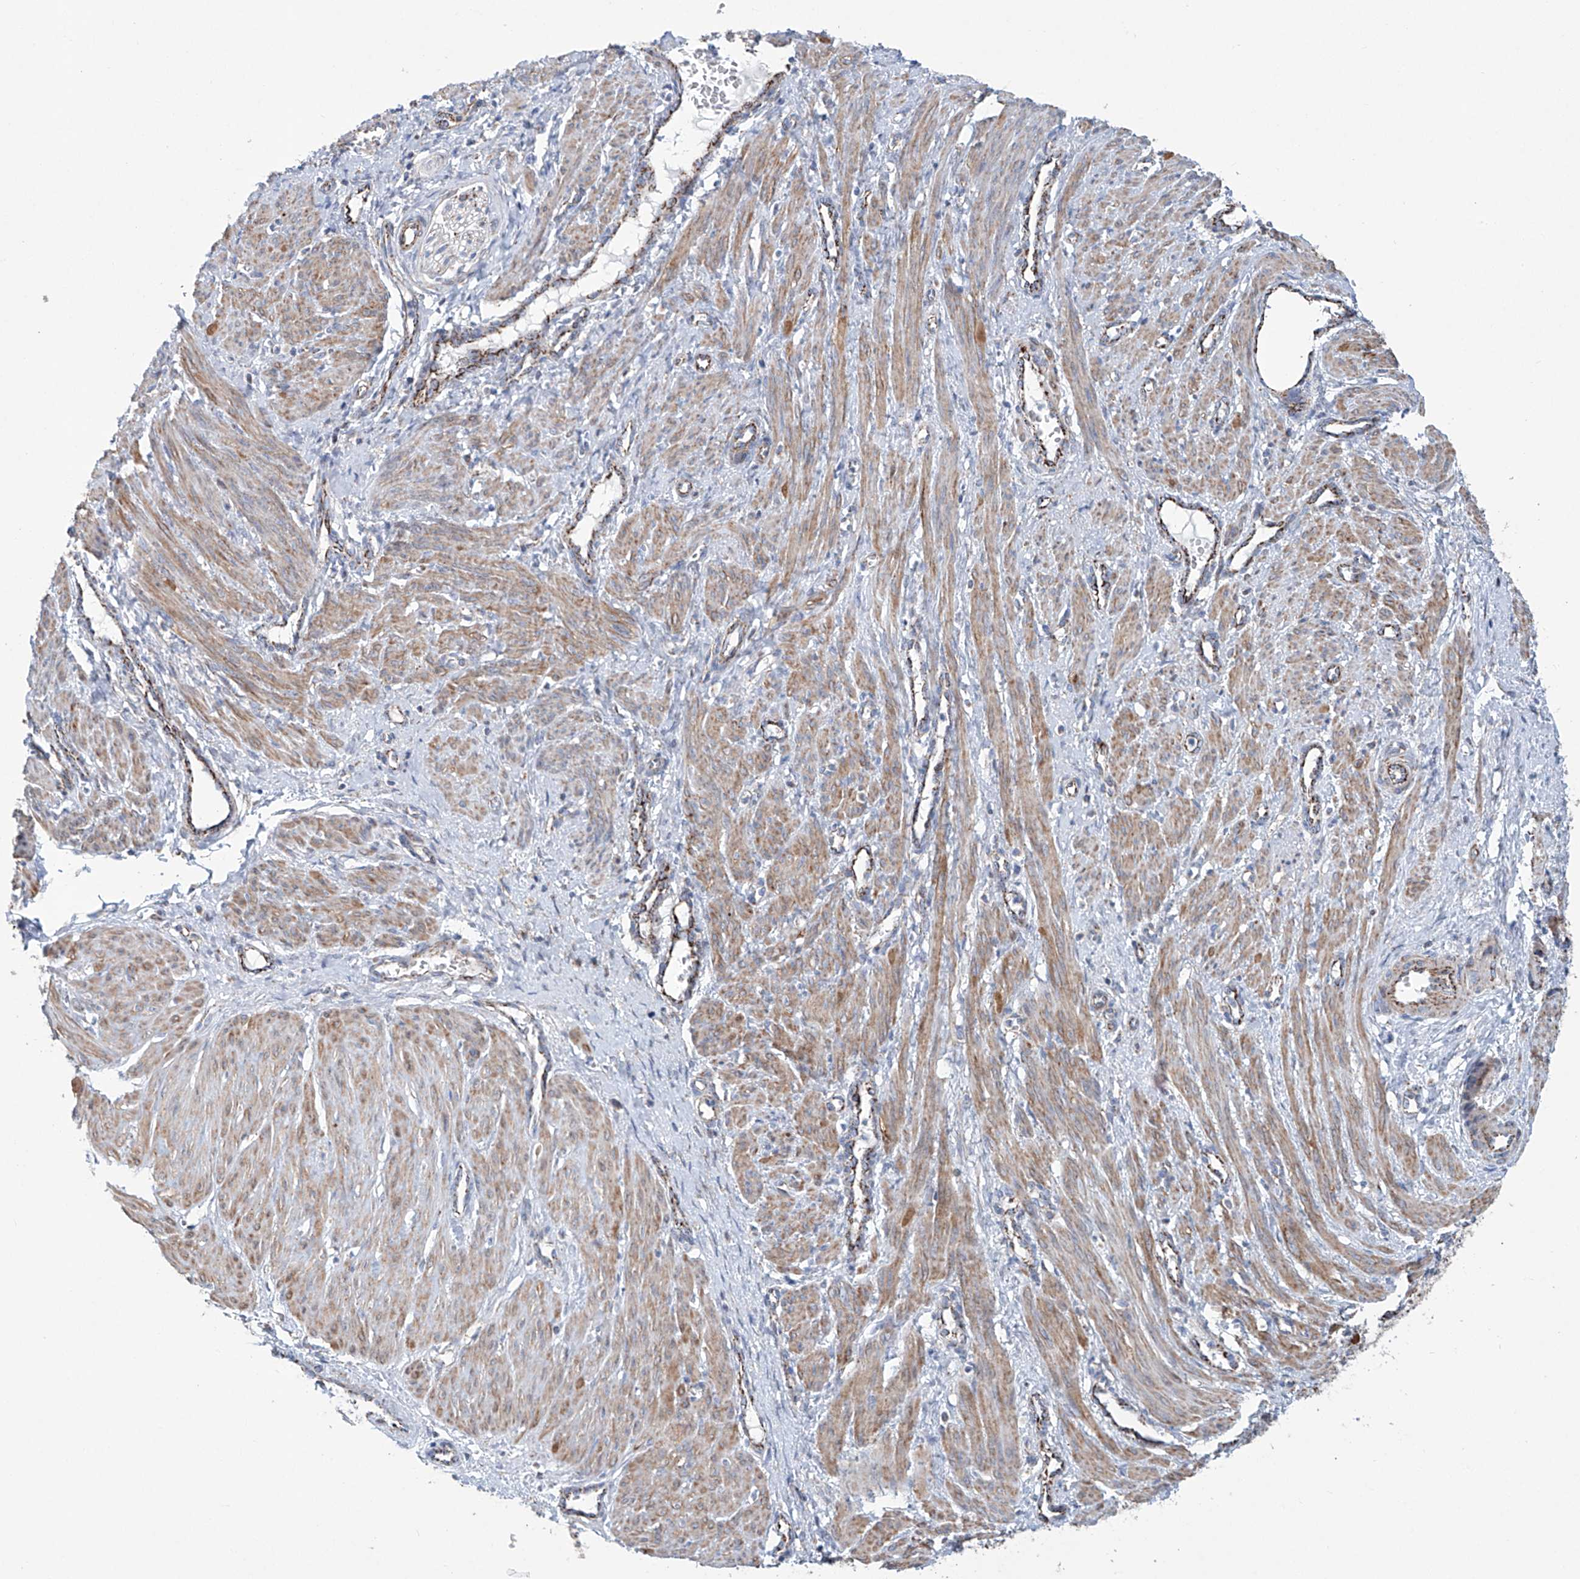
{"staining": {"intensity": "moderate", "quantity": ">75%", "location": "cytoplasmic/membranous"}, "tissue": "smooth muscle", "cell_type": "Smooth muscle cells", "image_type": "normal", "snomed": [{"axis": "morphology", "description": "Normal tissue, NOS"}, {"axis": "topography", "description": "Endometrium"}], "caption": "Human smooth muscle stained with a brown dye exhibits moderate cytoplasmic/membranous positive staining in about >75% of smooth muscle cells.", "gene": "ALDH6A1", "patient": {"sex": "female", "age": 33}}